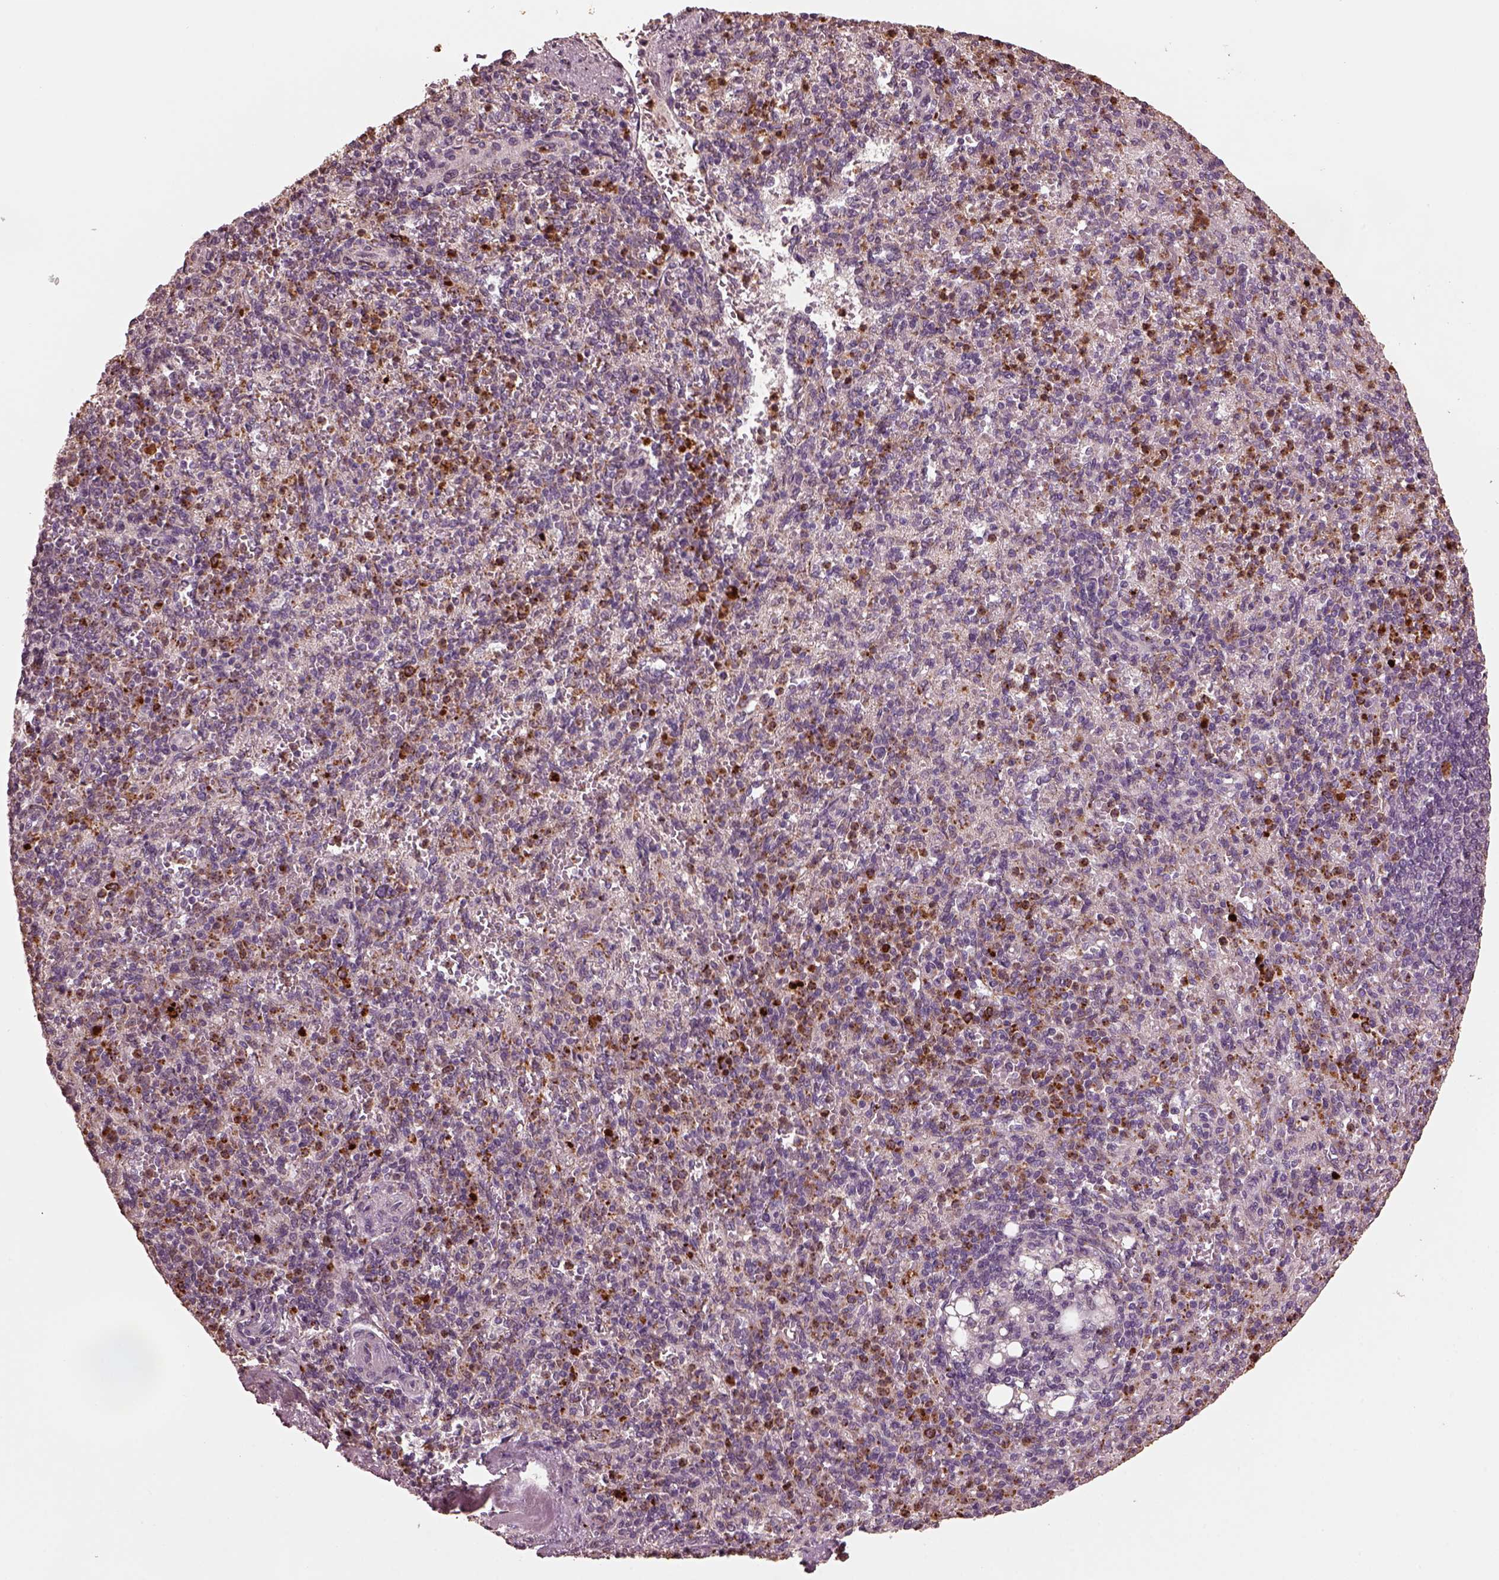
{"staining": {"intensity": "strong", "quantity": "<25%", "location": "cytoplasmic/membranous"}, "tissue": "spleen", "cell_type": "Cells in red pulp", "image_type": "normal", "snomed": [{"axis": "morphology", "description": "Normal tissue, NOS"}, {"axis": "topography", "description": "Spleen"}], "caption": "Protein expression analysis of unremarkable human spleen reveals strong cytoplasmic/membranous positivity in approximately <25% of cells in red pulp. (Stains: DAB in brown, nuclei in blue, Microscopy: brightfield microscopy at high magnification).", "gene": "RUFY3", "patient": {"sex": "female", "age": 74}}